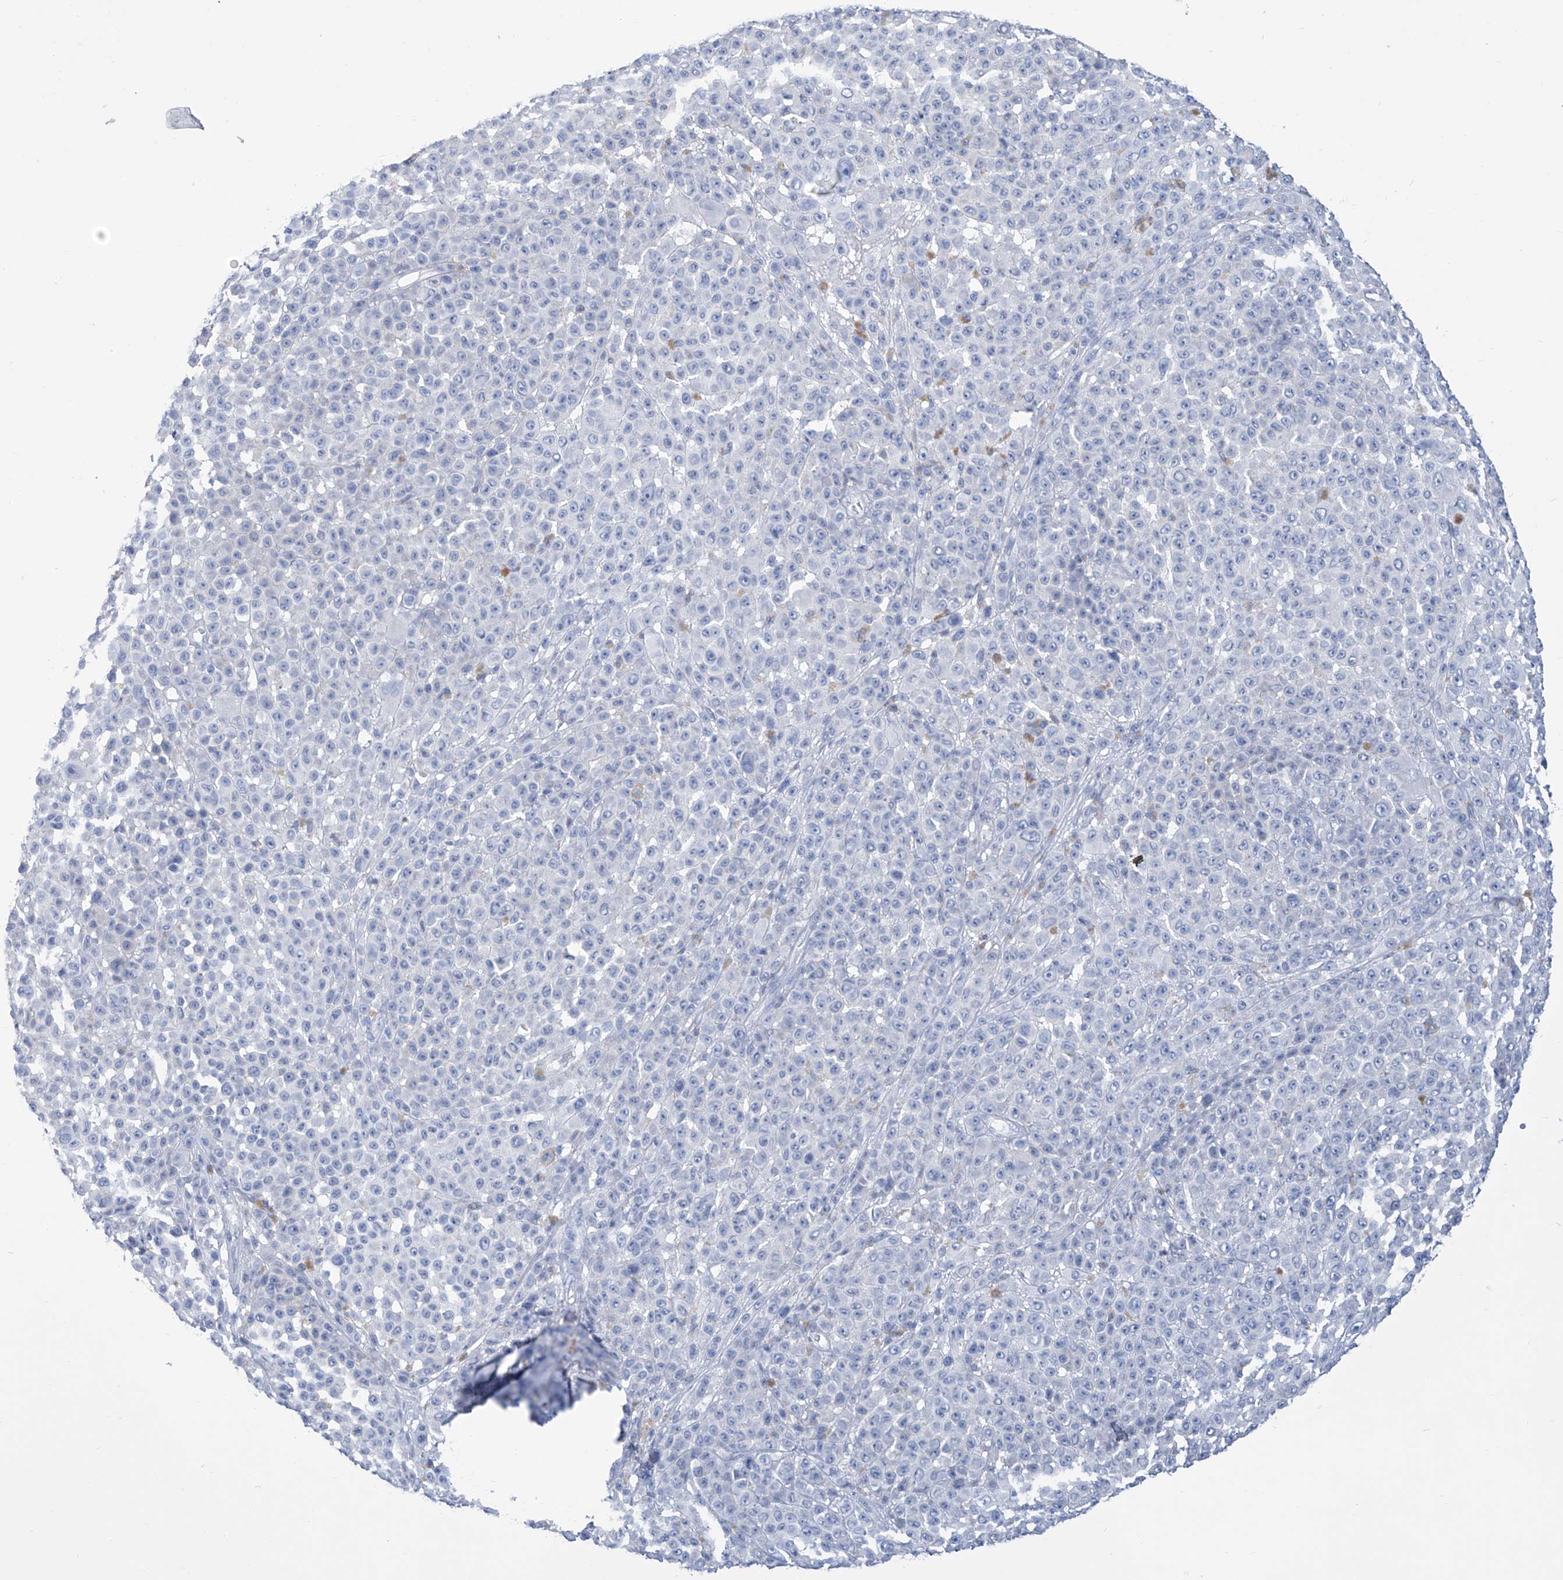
{"staining": {"intensity": "negative", "quantity": "none", "location": "none"}, "tissue": "melanoma", "cell_type": "Tumor cells", "image_type": "cancer", "snomed": [{"axis": "morphology", "description": "Malignant melanoma, NOS"}, {"axis": "topography", "description": "Skin"}], "caption": "Immunohistochemical staining of human melanoma demonstrates no significant staining in tumor cells. (Brightfield microscopy of DAB (3,3'-diaminobenzidine) immunohistochemistry (IHC) at high magnification).", "gene": "IMPA2", "patient": {"sex": "female", "age": 94}}